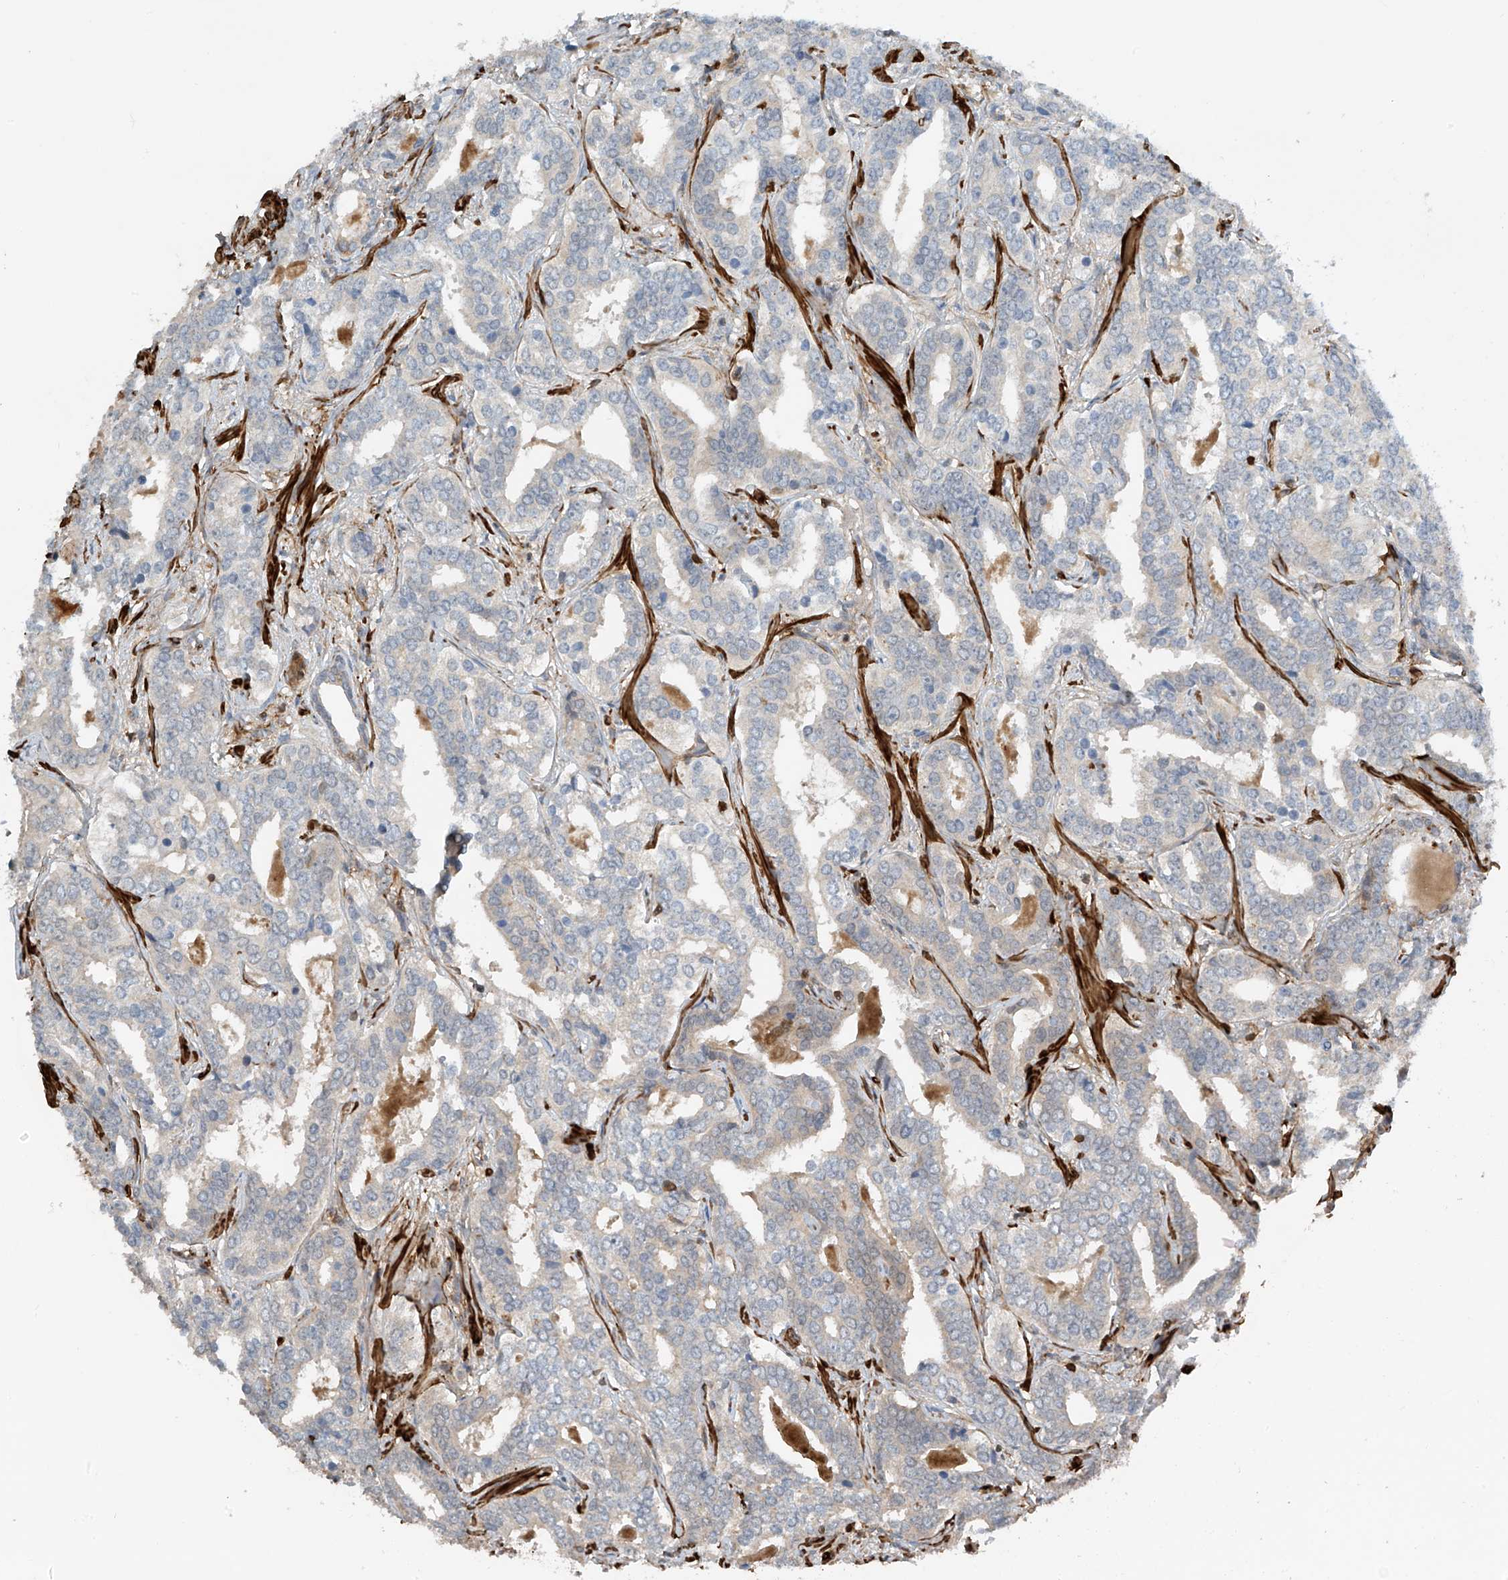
{"staining": {"intensity": "negative", "quantity": "none", "location": "none"}, "tissue": "prostate cancer", "cell_type": "Tumor cells", "image_type": "cancer", "snomed": [{"axis": "morphology", "description": "Adenocarcinoma, High grade"}, {"axis": "topography", "description": "Prostate"}], "caption": "Immunohistochemistry (IHC) micrograph of neoplastic tissue: prostate cancer (high-grade adenocarcinoma) stained with DAB (3,3'-diaminobenzidine) displays no significant protein expression in tumor cells.", "gene": "SH3BGRL3", "patient": {"sex": "male", "age": 62}}